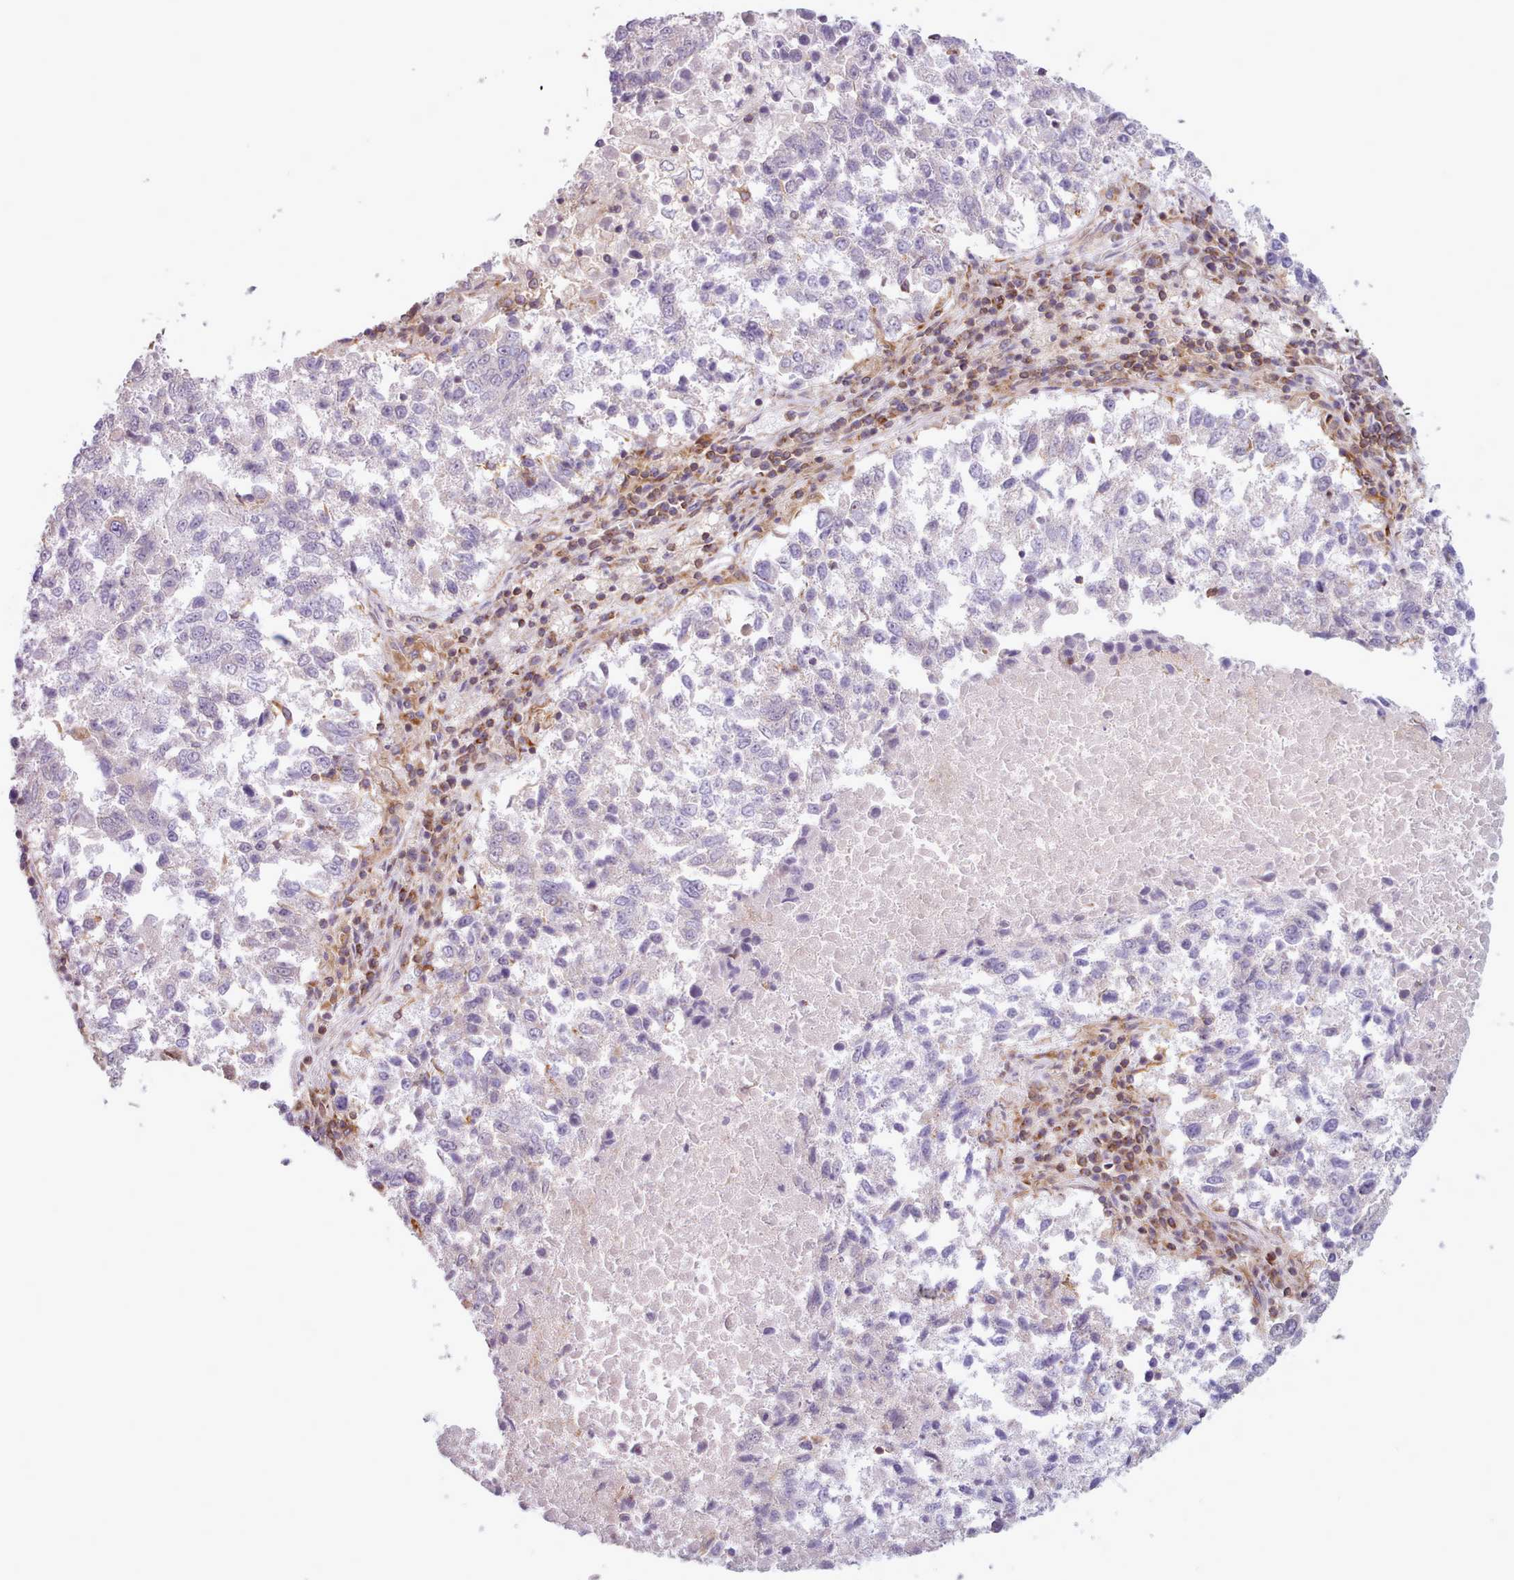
{"staining": {"intensity": "negative", "quantity": "none", "location": "none"}, "tissue": "lung cancer", "cell_type": "Tumor cells", "image_type": "cancer", "snomed": [{"axis": "morphology", "description": "Squamous cell carcinoma, NOS"}, {"axis": "topography", "description": "Lung"}], "caption": "Protein analysis of lung squamous cell carcinoma demonstrates no significant staining in tumor cells.", "gene": "CRYBG1", "patient": {"sex": "male", "age": 73}}